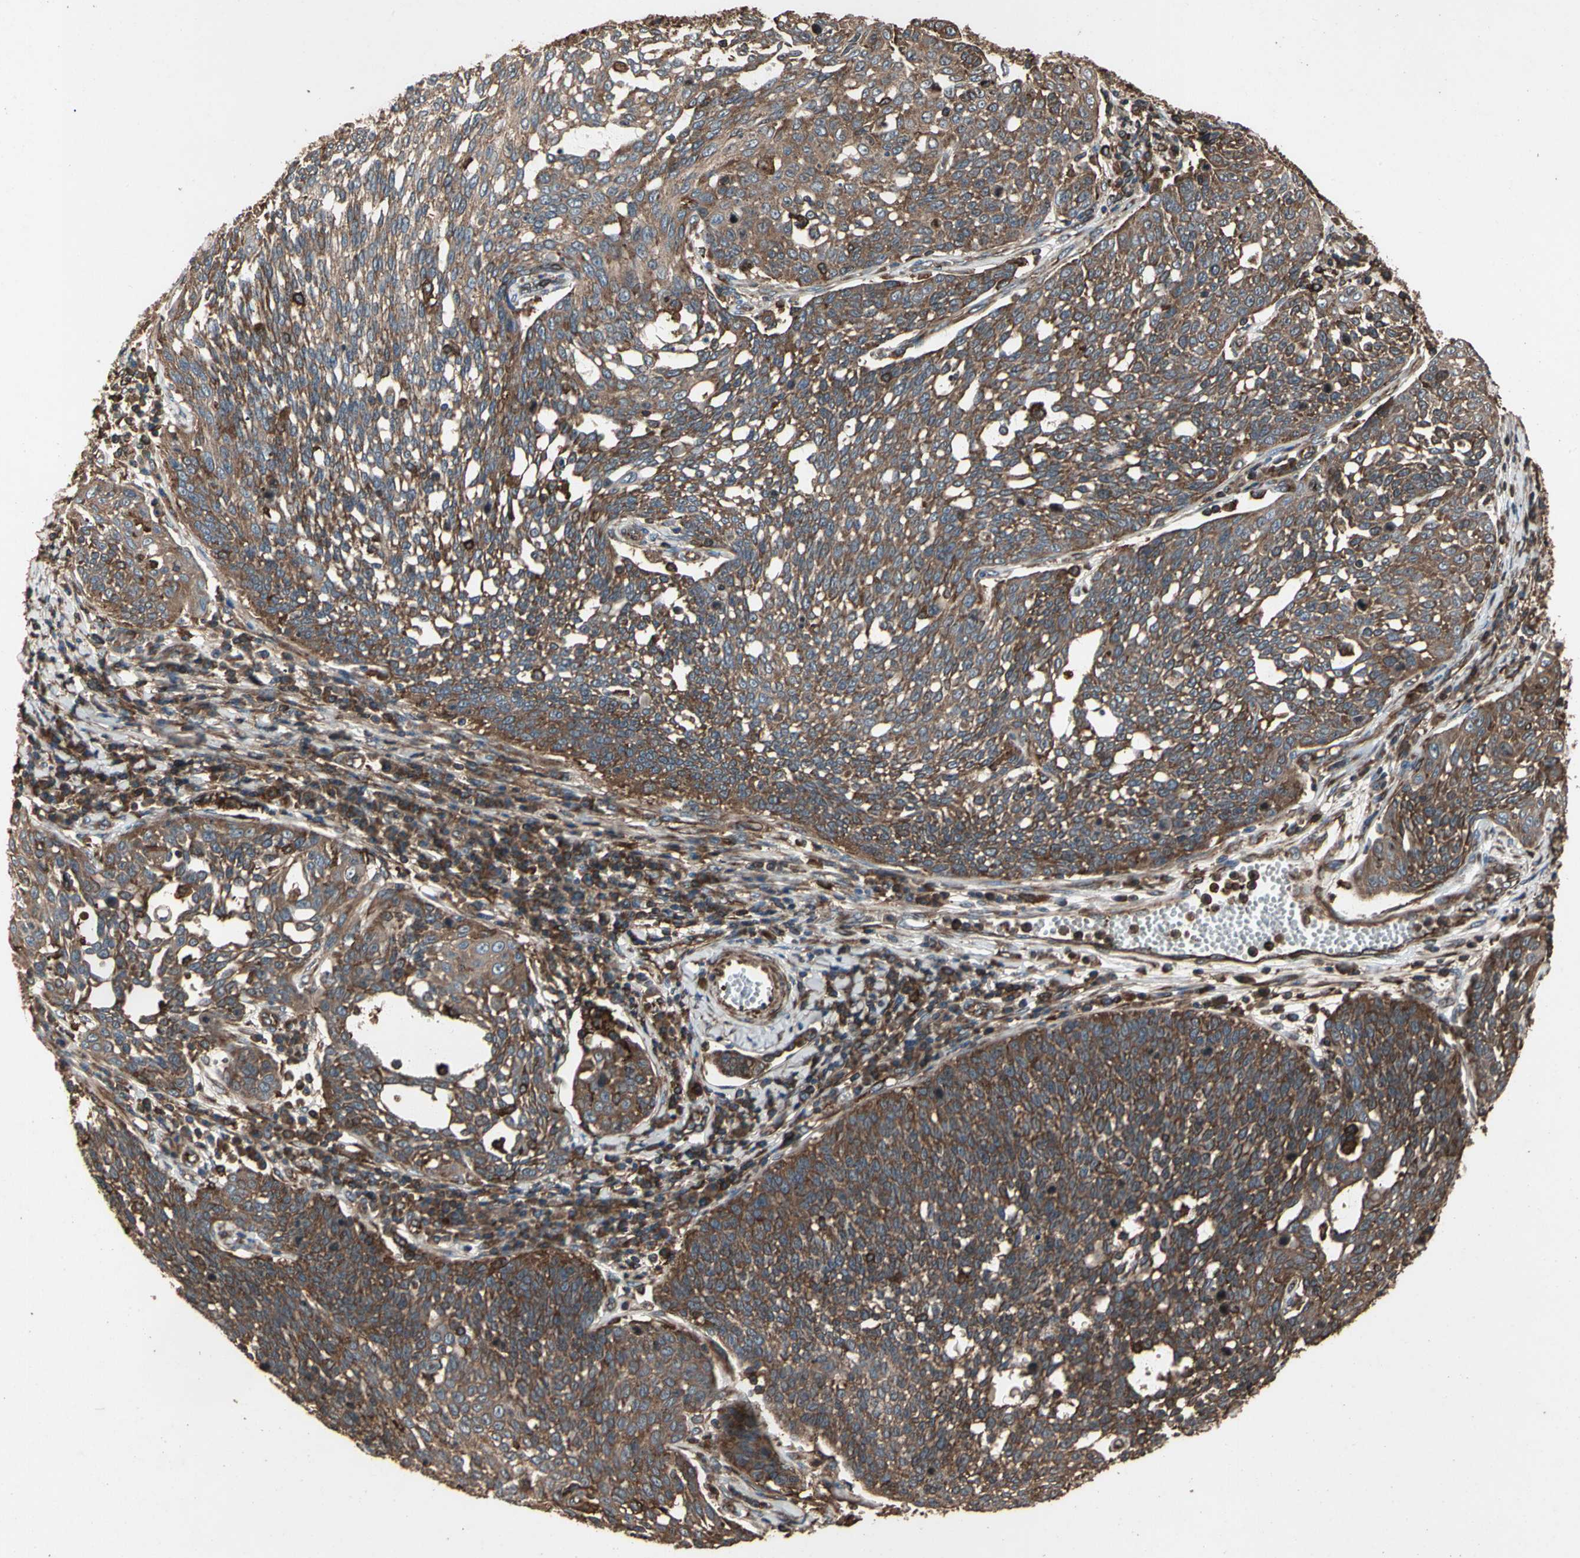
{"staining": {"intensity": "strong", "quantity": ">75%", "location": "cytoplasmic/membranous"}, "tissue": "cervical cancer", "cell_type": "Tumor cells", "image_type": "cancer", "snomed": [{"axis": "morphology", "description": "Squamous cell carcinoma, NOS"}, {"axis": "topography", "description": "Cervix"}], "caption": "Cervical cancer (squamous cell carcinoma) was stained to show a protein in brown. There is high levels of strong cytoplasmic/membranous positivity in approximately >75% of tumor cells. Immunohistochemistry (ihc) stains the protein of interest in brown and the nuclei are stained blue.", "gene": "AGBL2", "patient": {"sex": "female", "age": 34}}